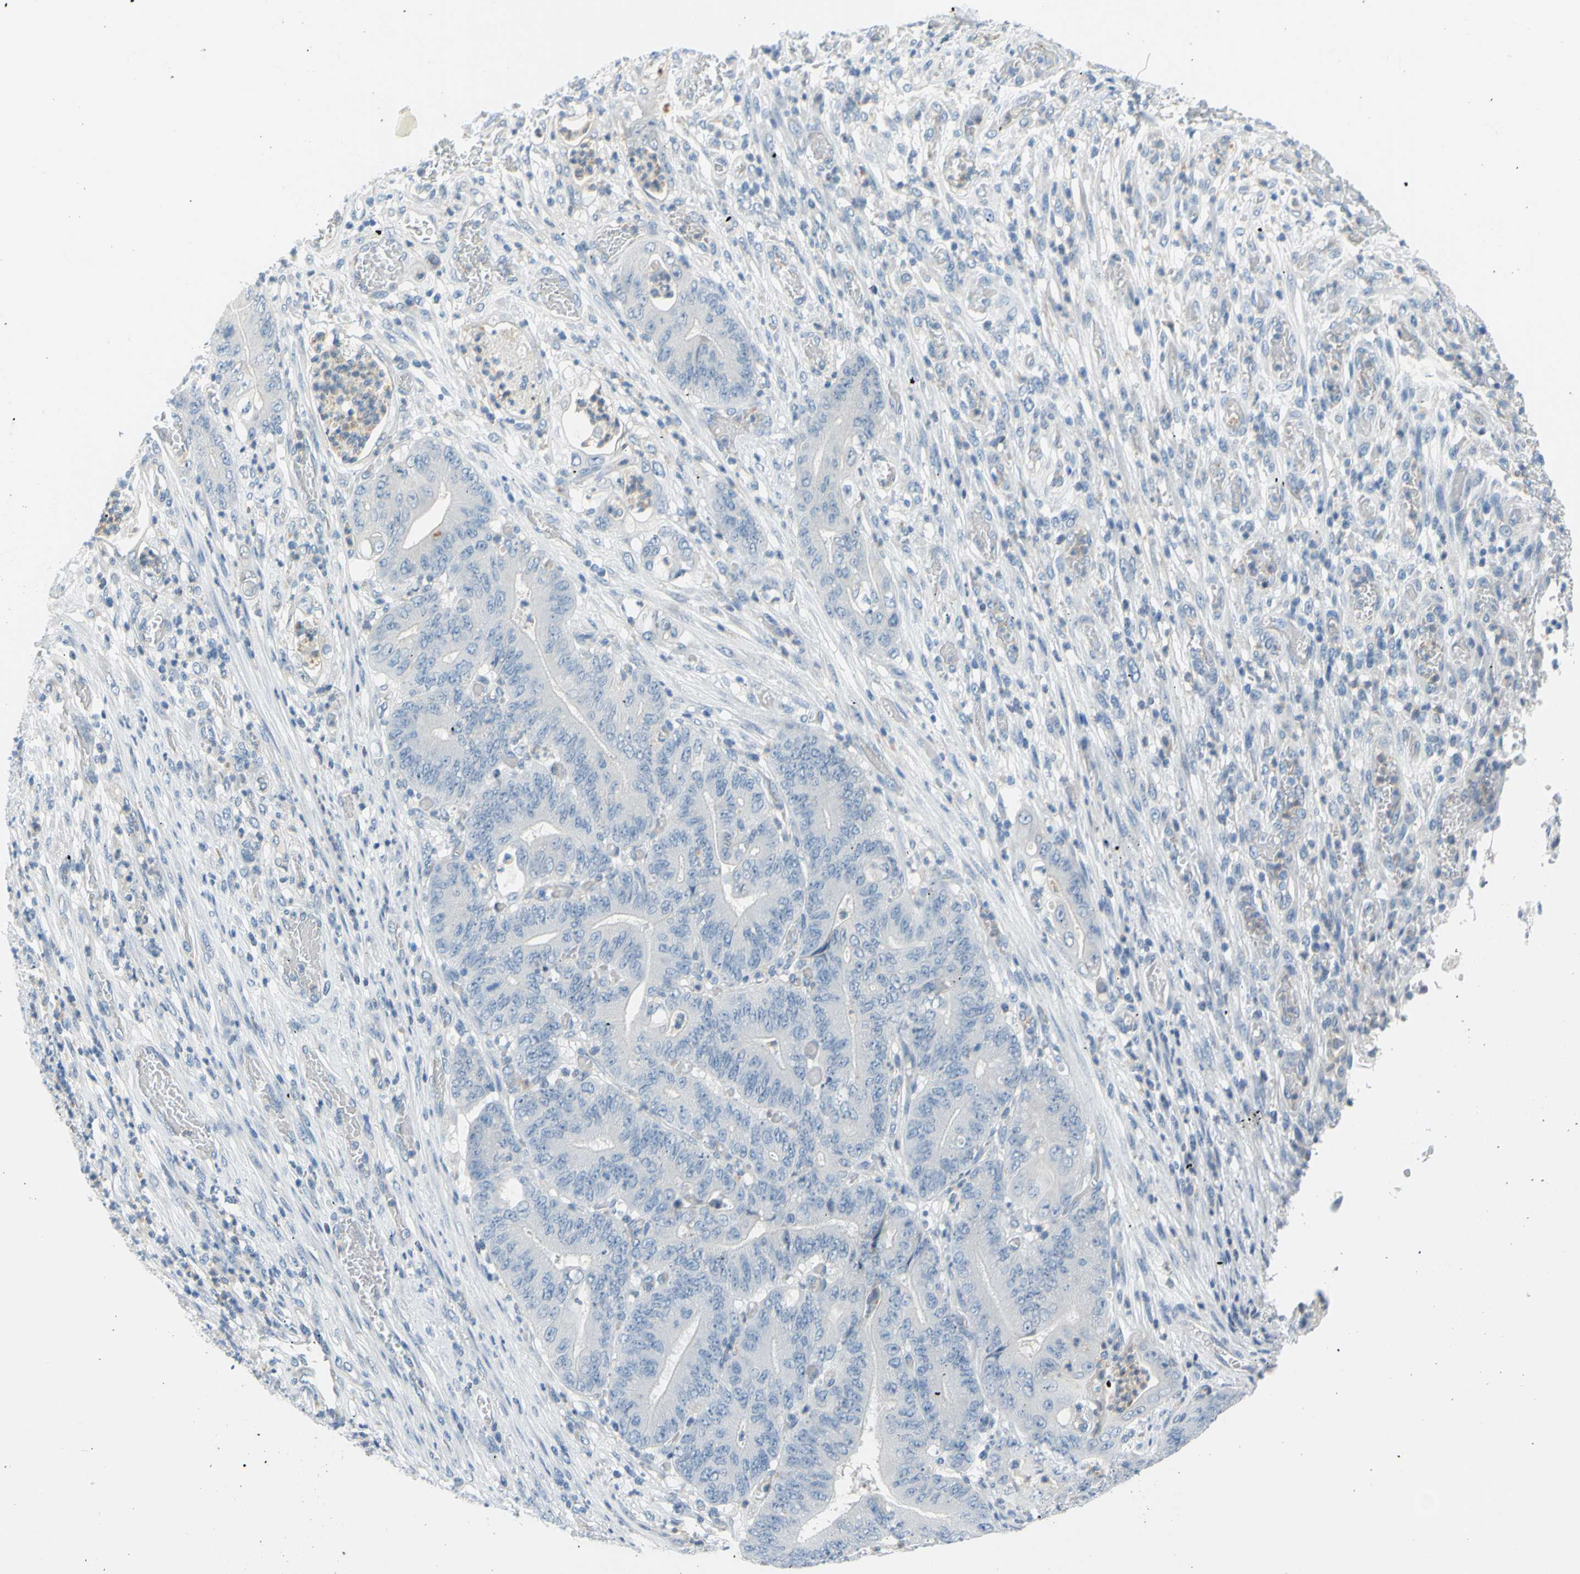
{"staining": {"intensity": "negative", "quantity": "none", "location": "none"}, "tissue": "stomach cancer", "cell_type": "Tumor cells", "image_type": "cancer", "snomed": [{"axis": "morphology", "description": "Adenocarcinoma, NOS"}, {"axis": "topography", "description": "Stomach"}], "caption": "Protein analysis of stomach adenocarcinoma reveals no significant expression in tumor cells.", "gene": "DCT", "patient": {"sex": "female", "age": 73}}